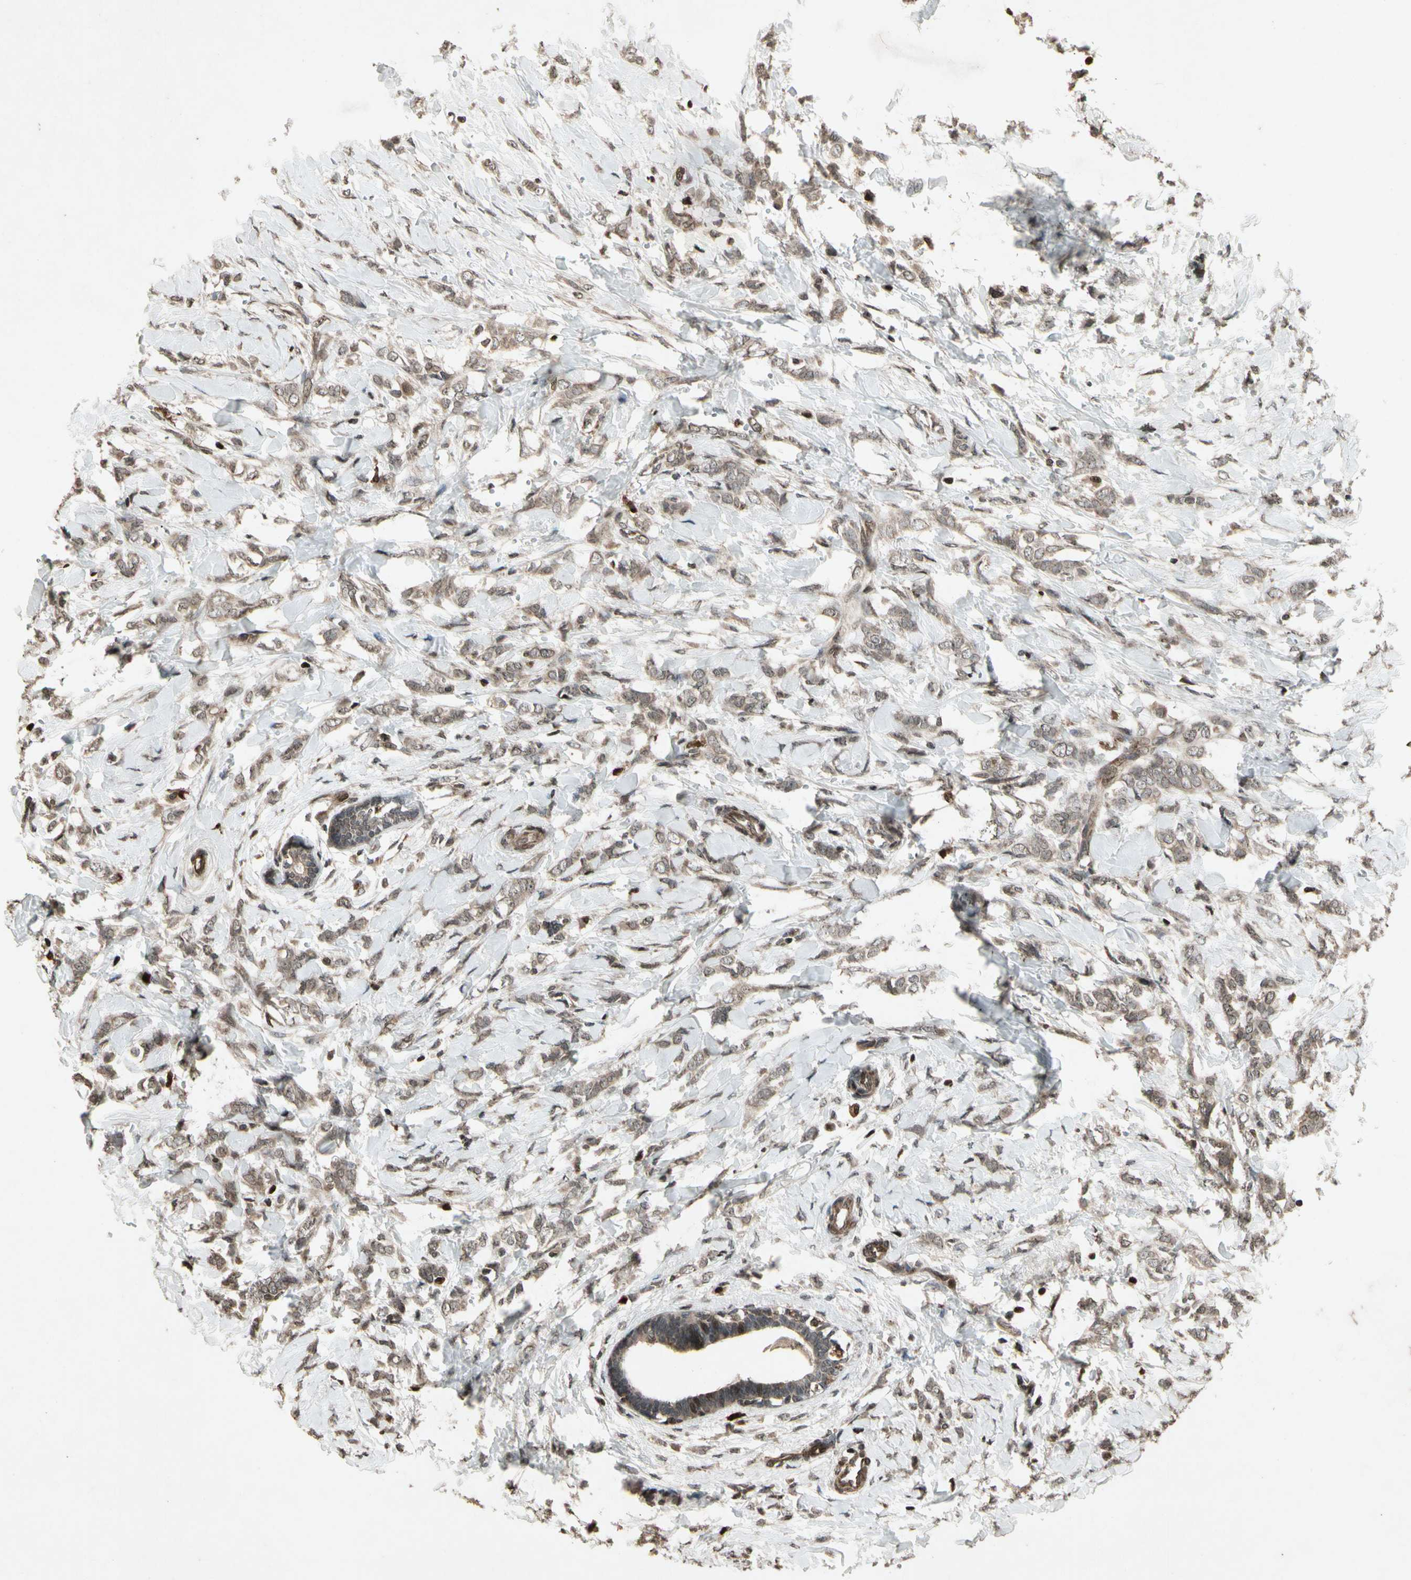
{"staining": {"intensity": "moderate", "quantity": ">75%", "location": "cytoplasmic/membranous"}, "tissue": "breast cancer", "cell_type": "Tumor cells", "image_type": "cancer", "snomed": [{"axis": "morphology", "description": "Lobular carcinoma, in situ"}, {"axis": "morphology", "description": "Lobular carcinoma"}, {"axis": "topography", "description": "Breast"}], "caption": "This photomicrograph exhibits lobular carcinoma in situ (breast) stained with IHC to label a protein in brown. The cytoplasmic/membranous of tumor cells show moderate positivity for the protein. Nuclei are counter-stained blue.", "gene": "GLRX", "patient": {"sex": "female", "age": 41}}